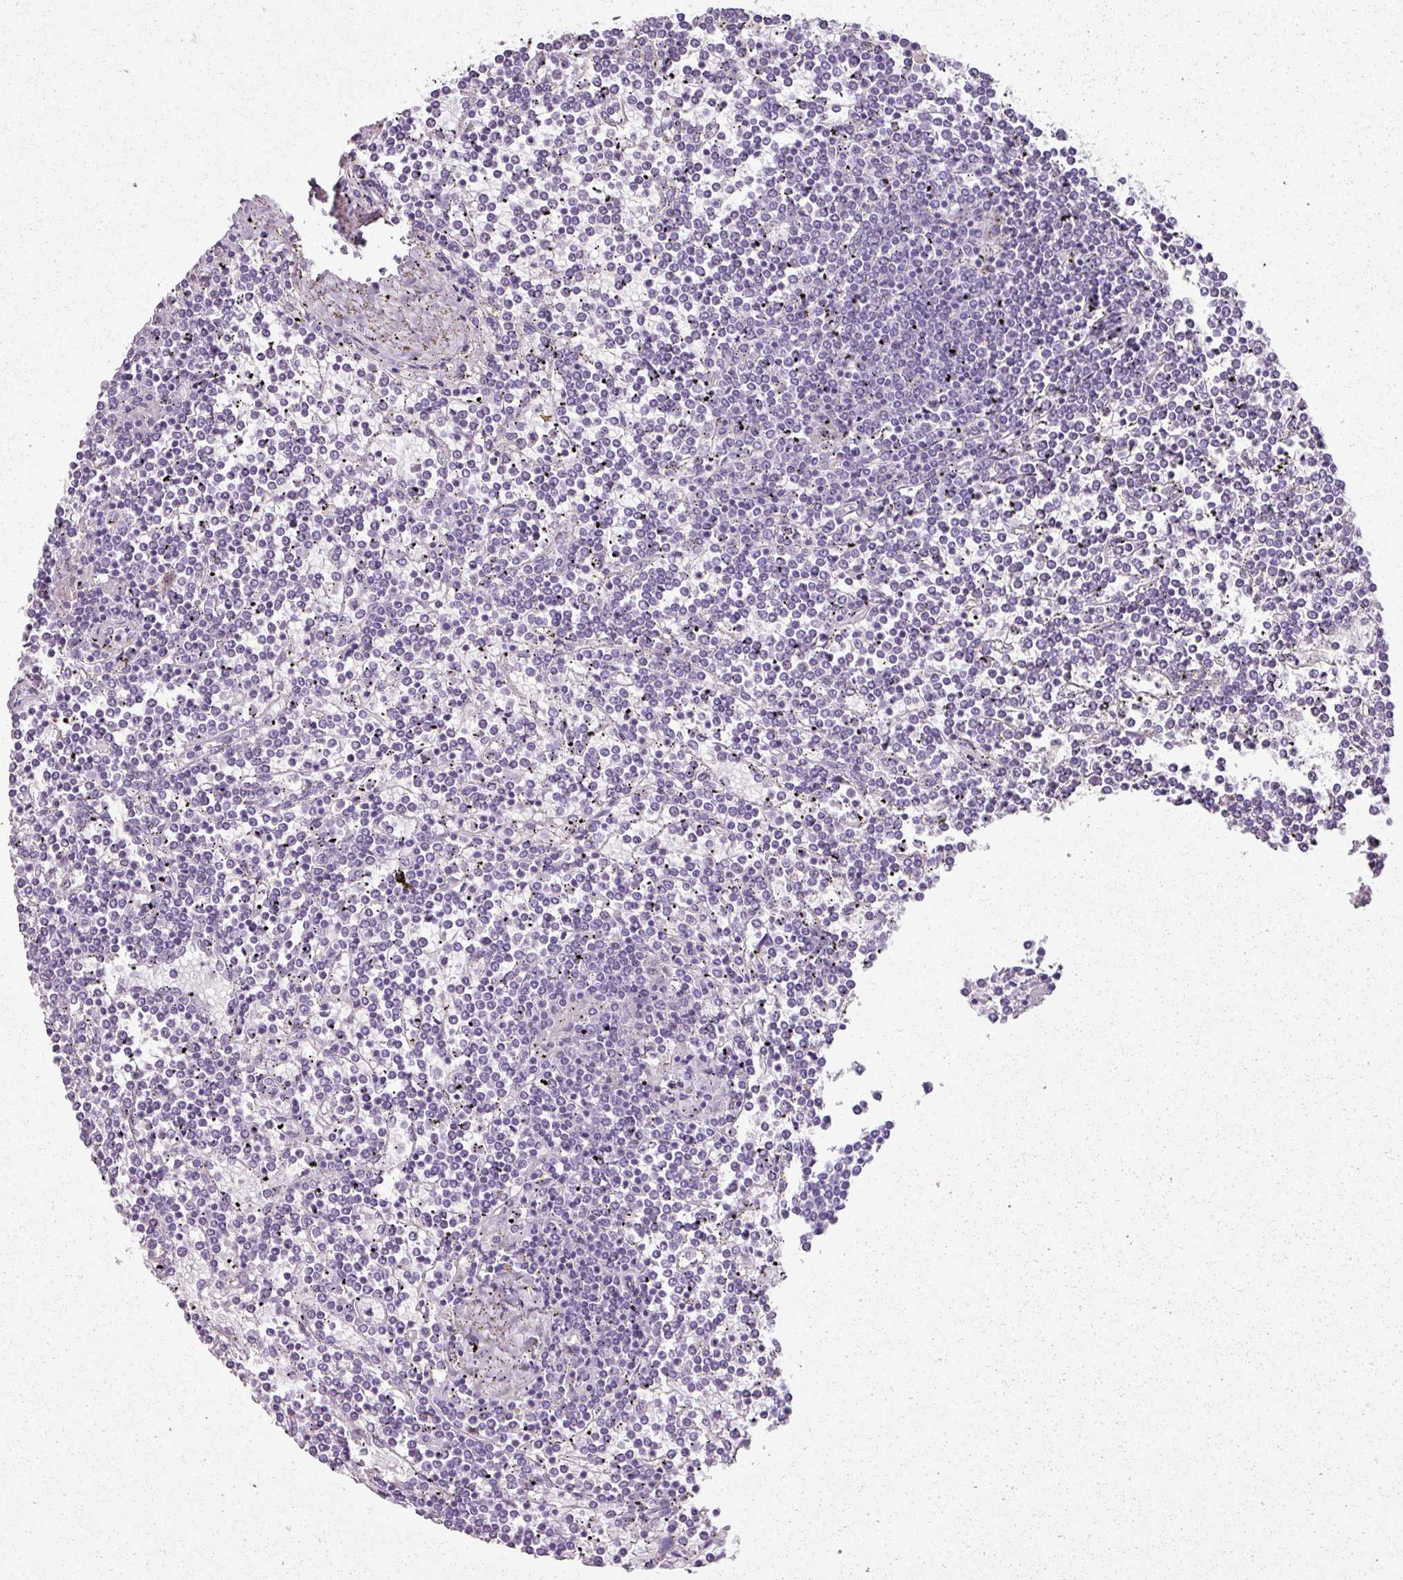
{"staining": {"intensity": "negative", "quantity": "none", "location": "none"}, "tissue": "lymphoma", "cell_type": "Tumor cells", "image_type": "cancer", "snomed": [{"axis": "morphology", "description": "Malignant lymphoma, non-Hodgkin's type, Low grade"}, {"axis": "topography", "description": "Spleen"}], "caption": "Malignant lymphoma, non-Hodgkin's type (low-grade) was stained to show a protein in brown. There is no significant expression in tumor cells.", "gene": "SCT", "patient": {"sex": "female", "age": 19}}